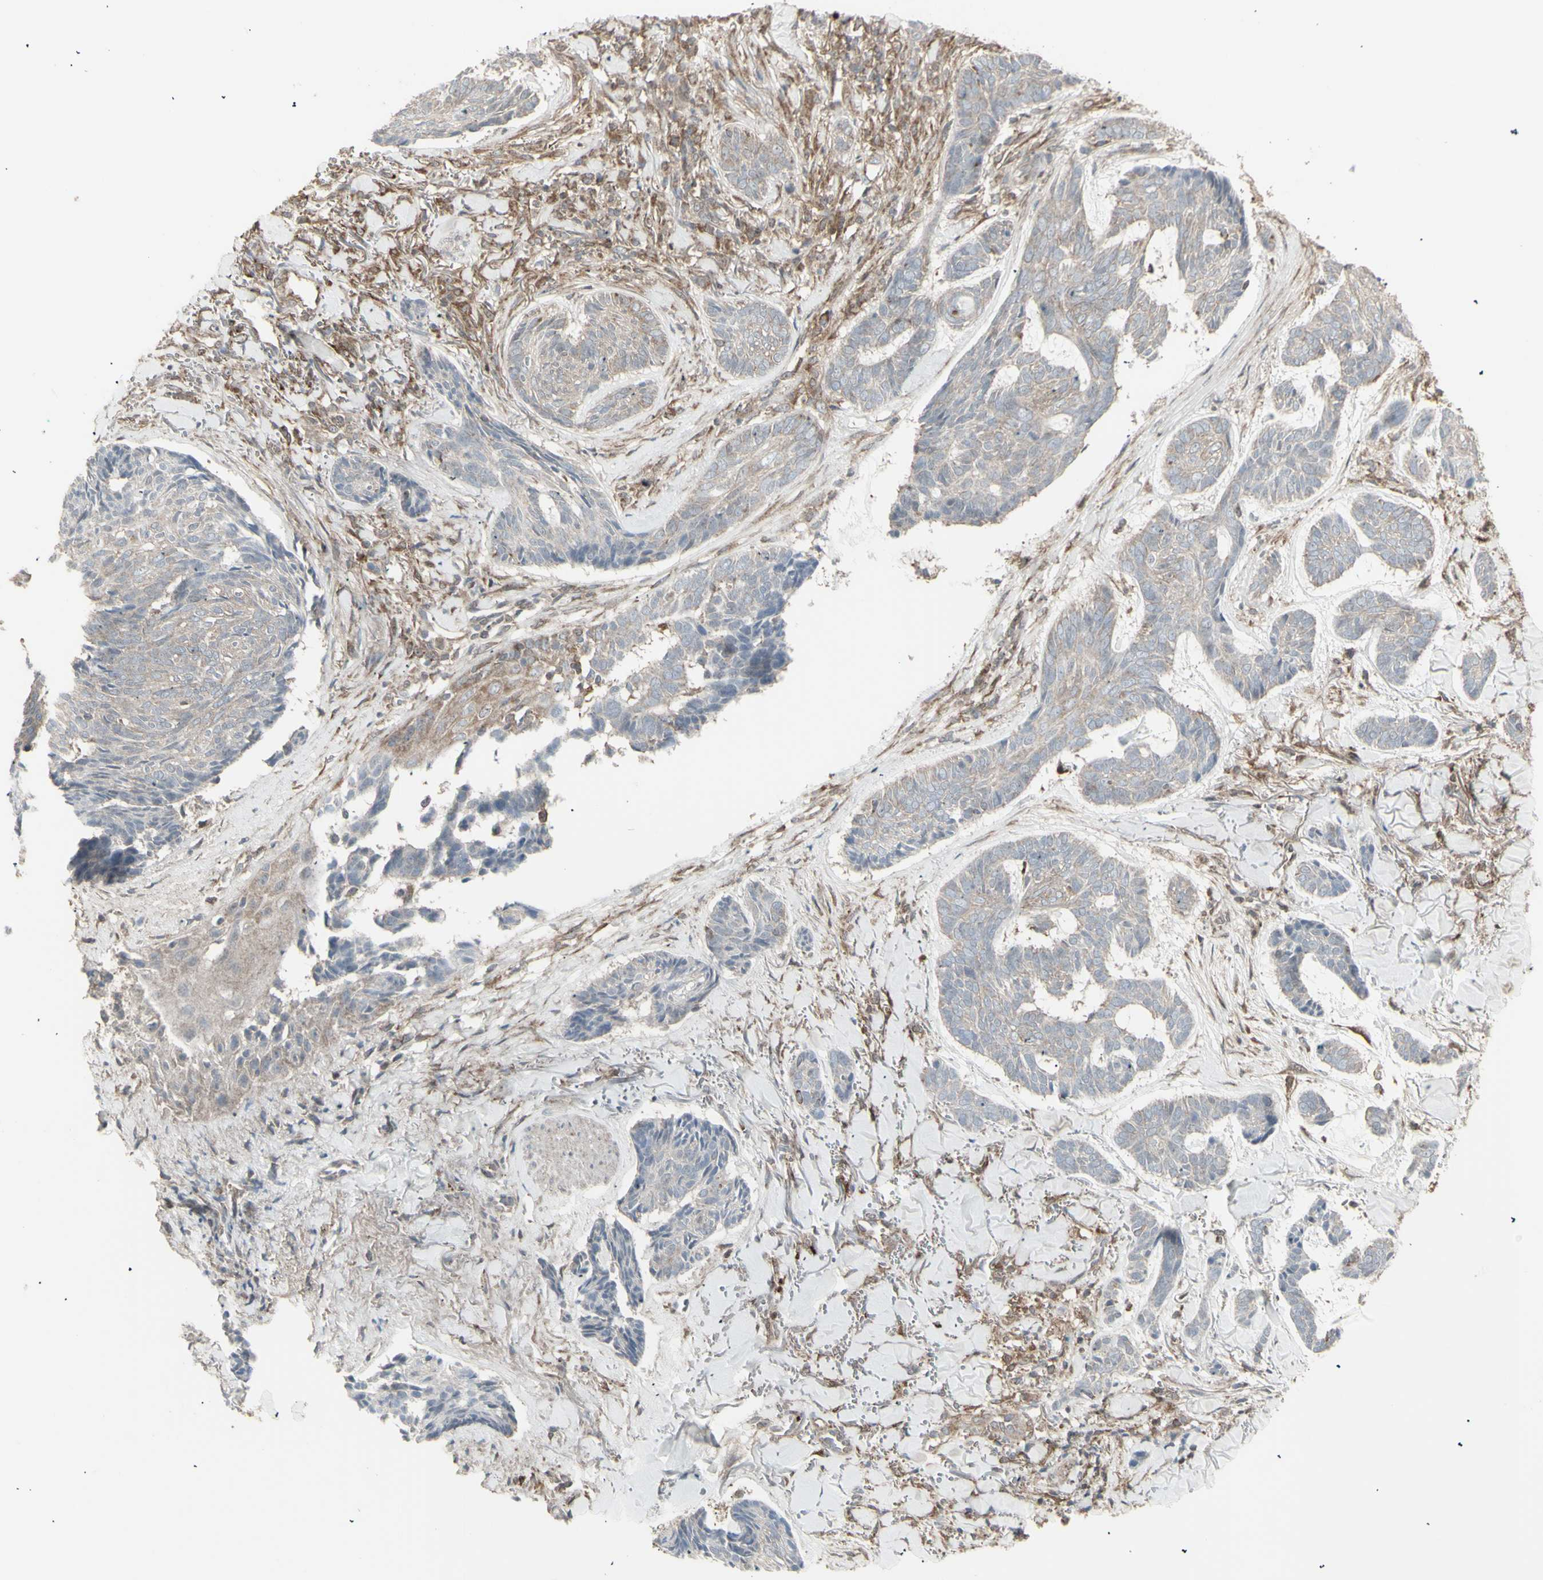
{"staining": {"intensity": "moderate", "quantity": ">75%", "location": "cytoplasmic/membranous"}, "tissue": "skin cancer", "cell_type": "Tumor cells", "image_type": "cancer", "snomed": [{"axis": "morphology", "description": "Basal cell carcinoma"}, {"axis": "topography", "description": "Skin"}], "caption": "Moderate cytoplasmic/membranous expression for a protein is seen in approximately >75% of tumor cells of skin cancer using immunohistochemistry (IHC).", "gene": "RNASEL", "patient": {"sex": "male", "age": 43}}